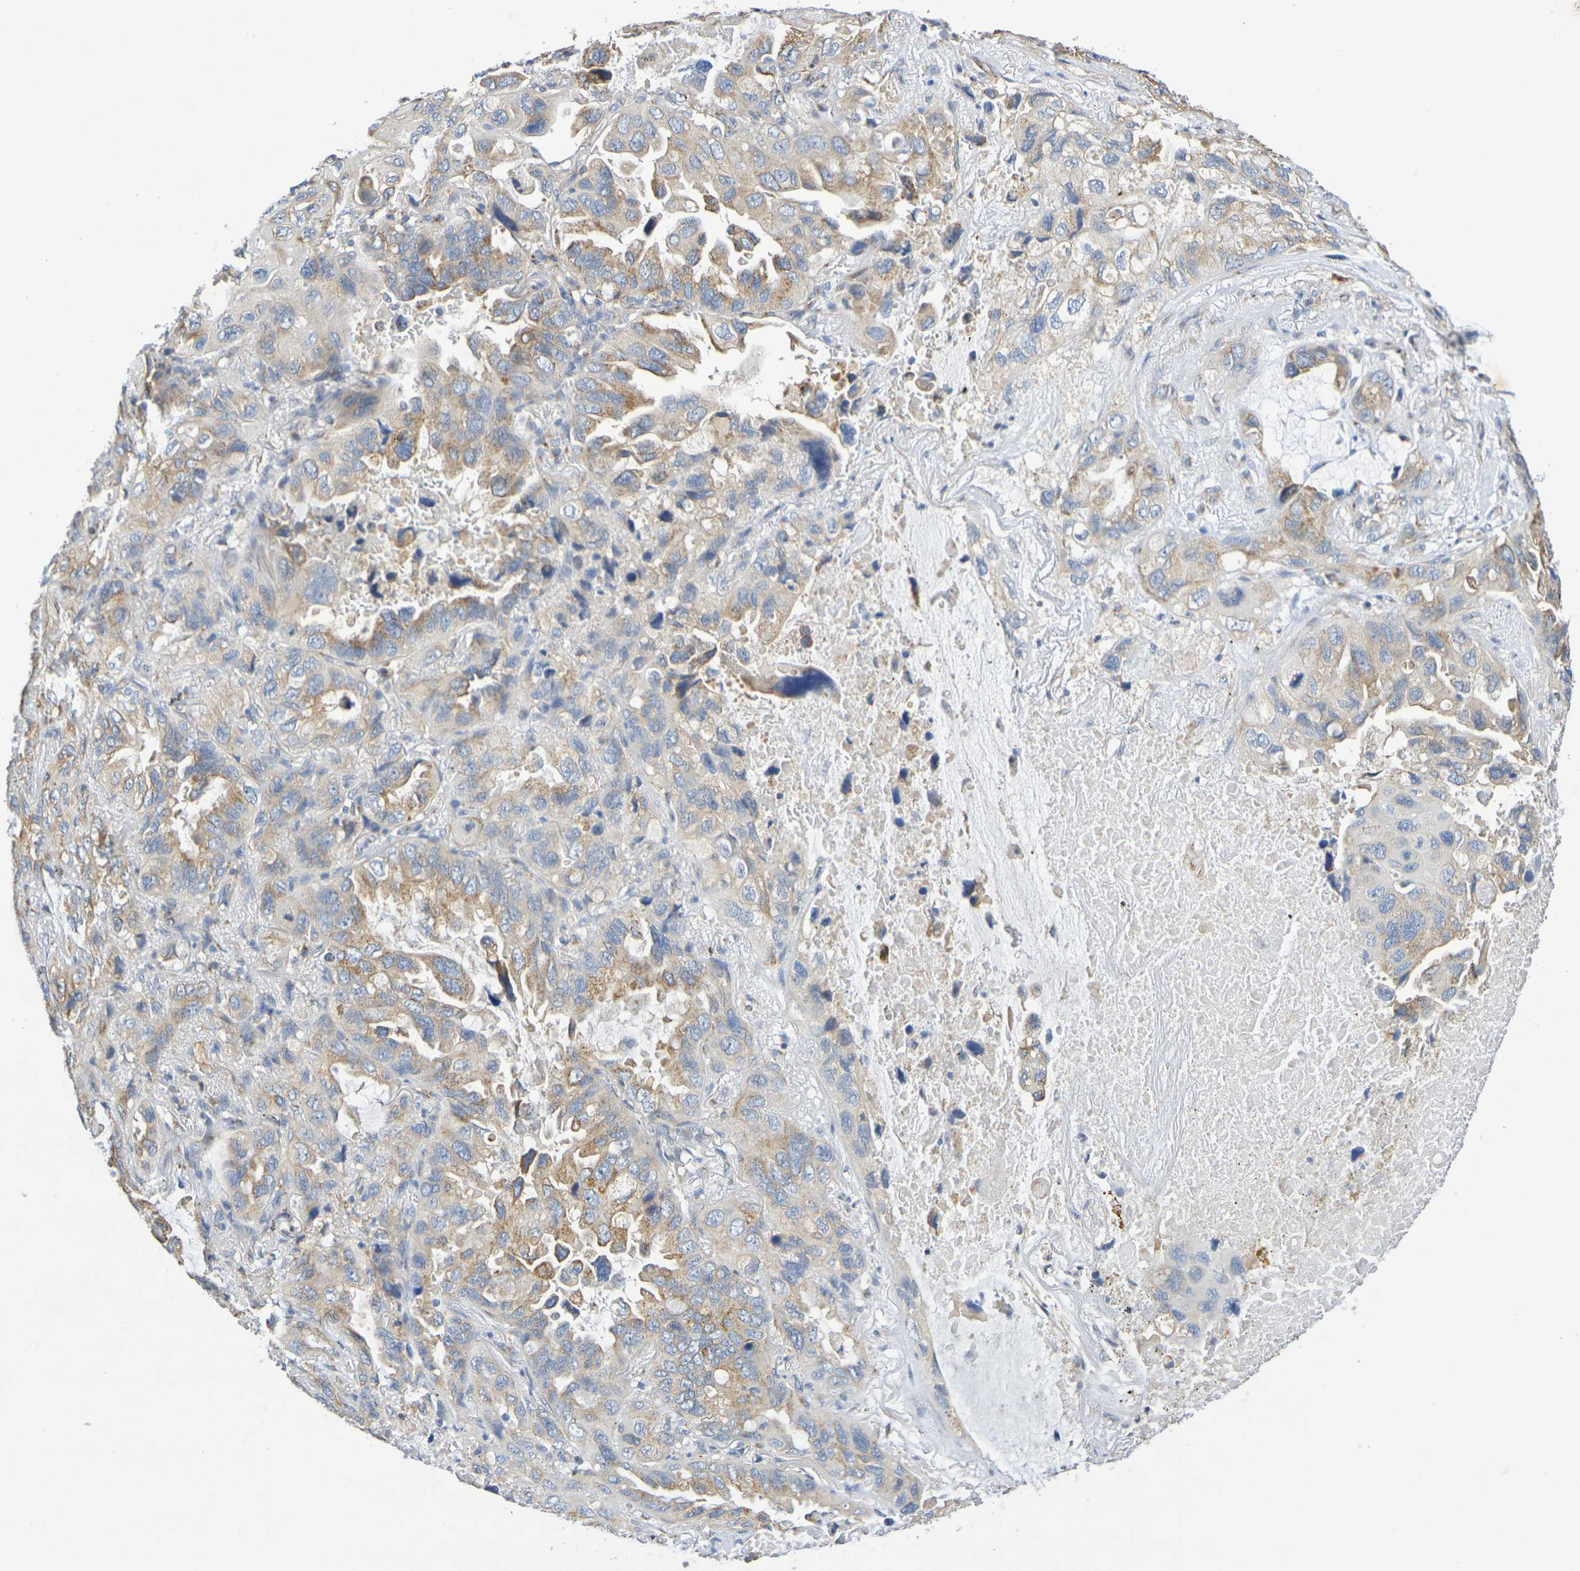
{"staining": {"intensity": "weak", "quantity": "25%-75%", "location": "cytoplasmic/membranous"}, "tissue": "lung cancer", "cell_type": "Tumor cells", "image_type": "cancer", "snomed": [{"axis": "morphology", "description": "Squamous cell carcinoma, NOS"}, {"axis": "topography", "description": "Lung"}], "caption": "This is a photomicrograph of immunohistochemistry (IHC) staining of lung squamous cell carcinoma, which shows weak positivity in the cytoplasmic/membranous of tumor cells.", "gene": "DCP2", "patient": {"sex": "female", "age": 73}}